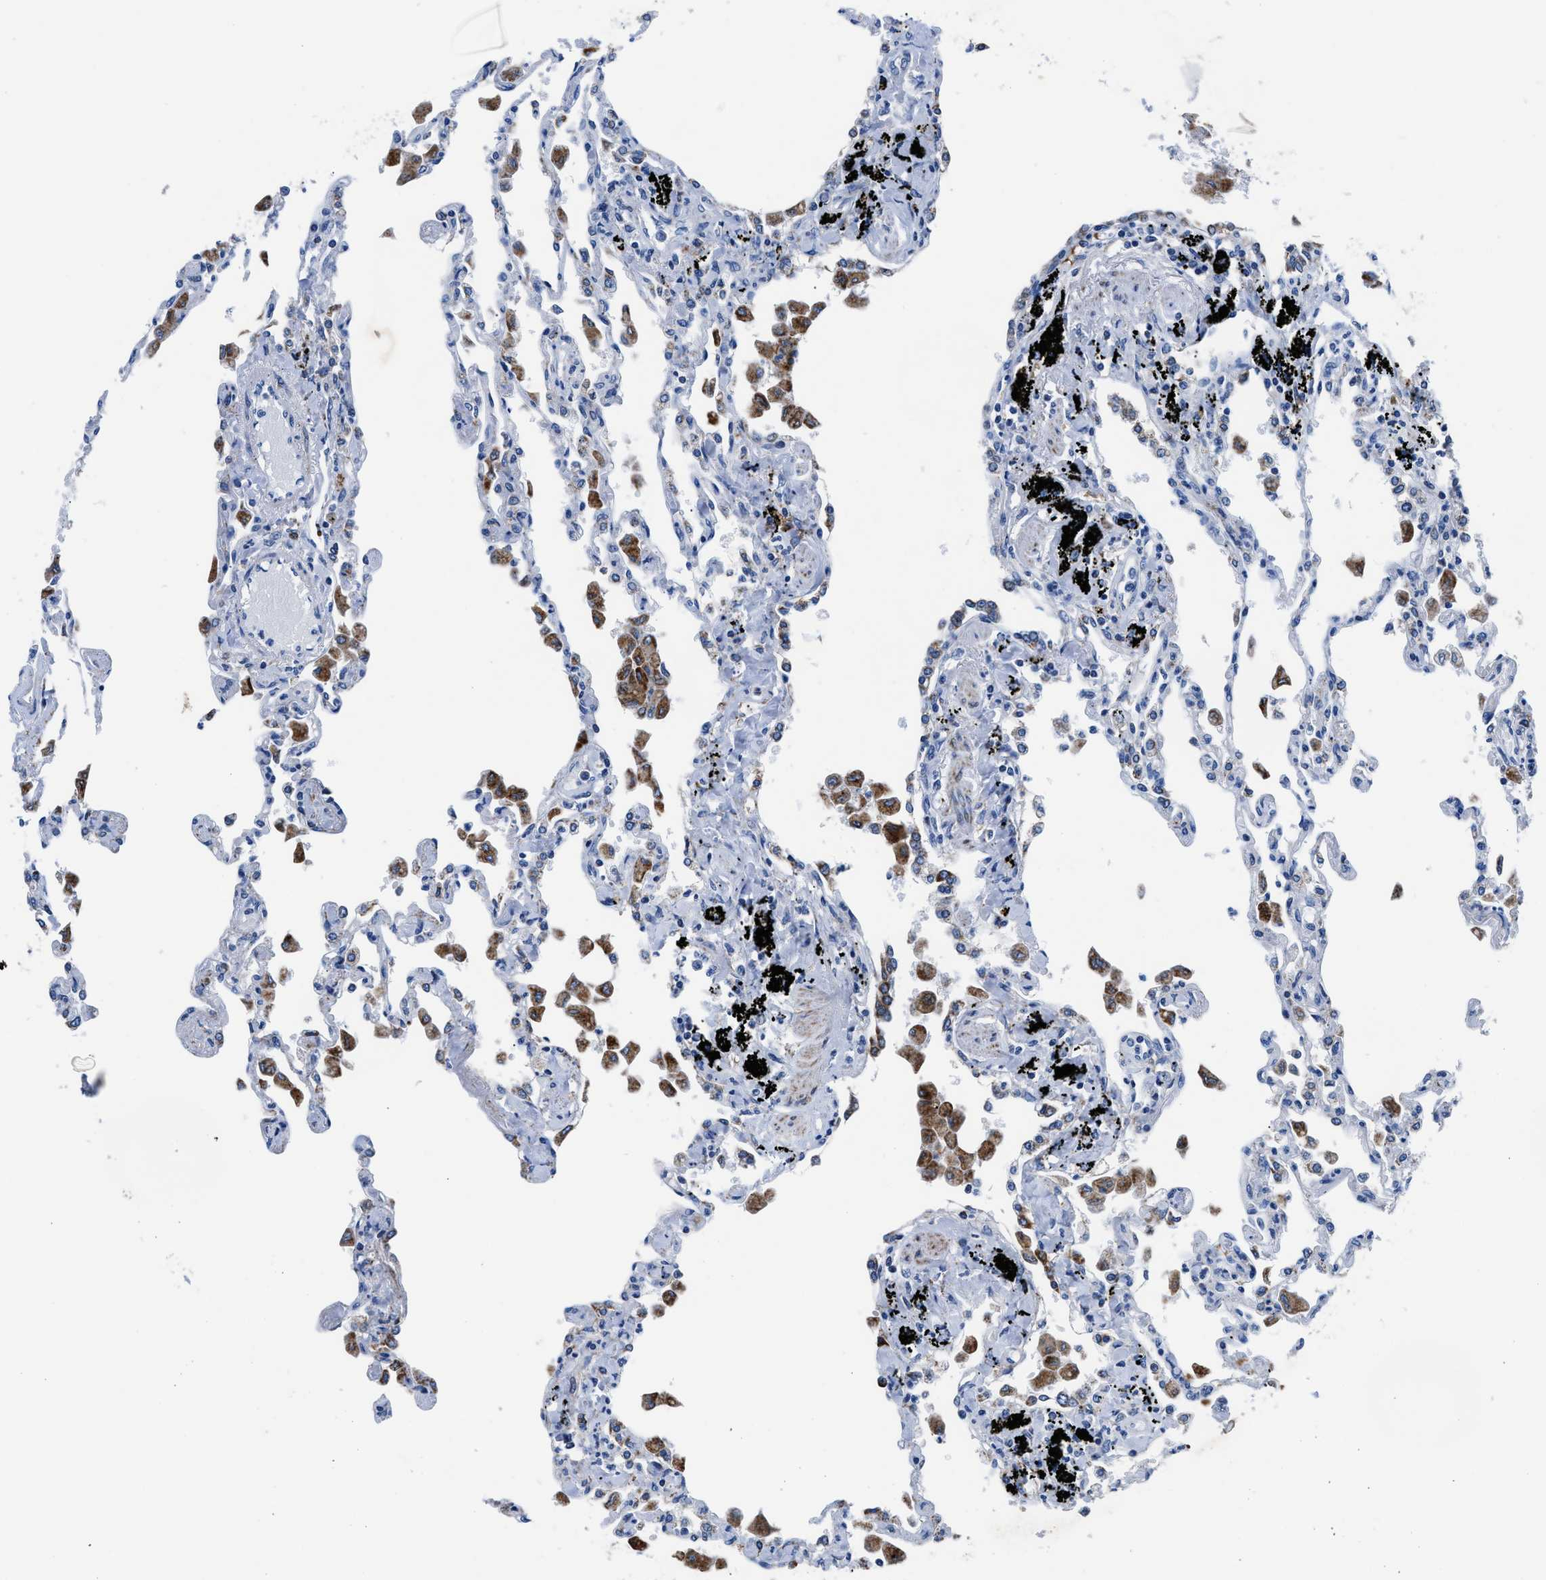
{"staining": {"intensity": "negative", "quantity": "none", "location": "none"}, "tissue": "lung", "cell_type": "Alveolar cells", "image_type": "normal", "snomed": [{"axis": "morphology", "description": "Normal tissue, NOS"}, {"axis": "topography", "description": "Bronchus"}, {"axis": "topography", "description": "Lung"}], "caption": "A photomicrograph of lung stained for a protein shows no brown staining in alveolar cells. (Brightfield microscopy of DAB (3,3'-diaminobenzidine) immunohistochemistry (IHC) at high magnification).", "gene": "ZDHHC3", "patient": {"sex": "female", "age": 49}}